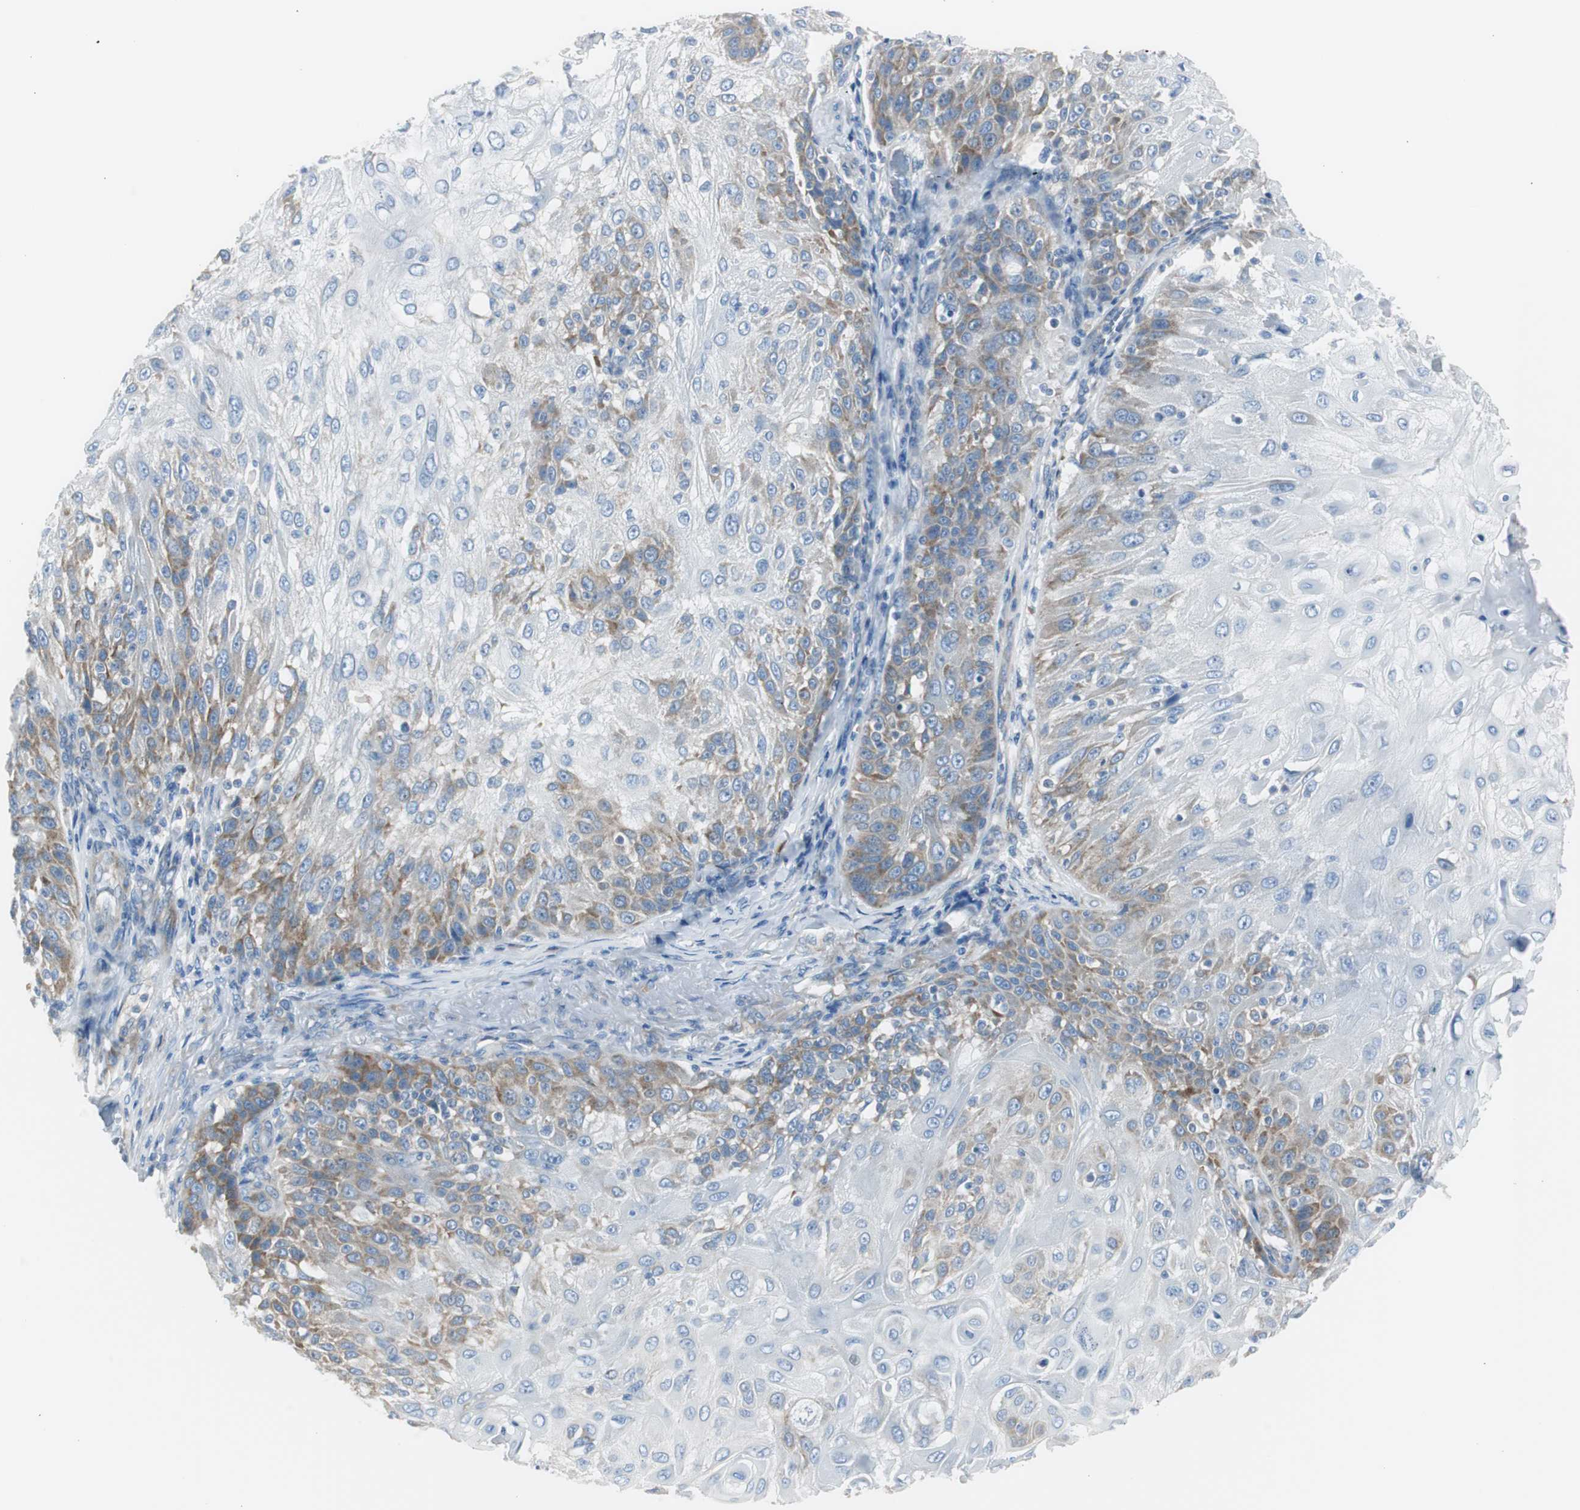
{"staining": {"intensity": "moderate", "quantity": "25%-75%", "location": "cytoplasmic/membranous"}, "tissue": "skin cancer", "cell_type": "Tumor cells", "image_type": "cancer", "snomed": [{"axis": "morphology", "description": "Normal tissue, NOS"}, {"axis": "morphology", "description": "Squamous cell carcinoma, NOS"}, {"axis": "topography", "description": "Skin"}], "caption": "Approximately 25%-75% of tumor cells in human squamous cell carcinoma (skin) show moderate cytoplasmic/membranous protein expression as visualized by brown immunohistochemical staining.", "gene": "RPS12", "patient": {"sex": "female", "age": 83}}